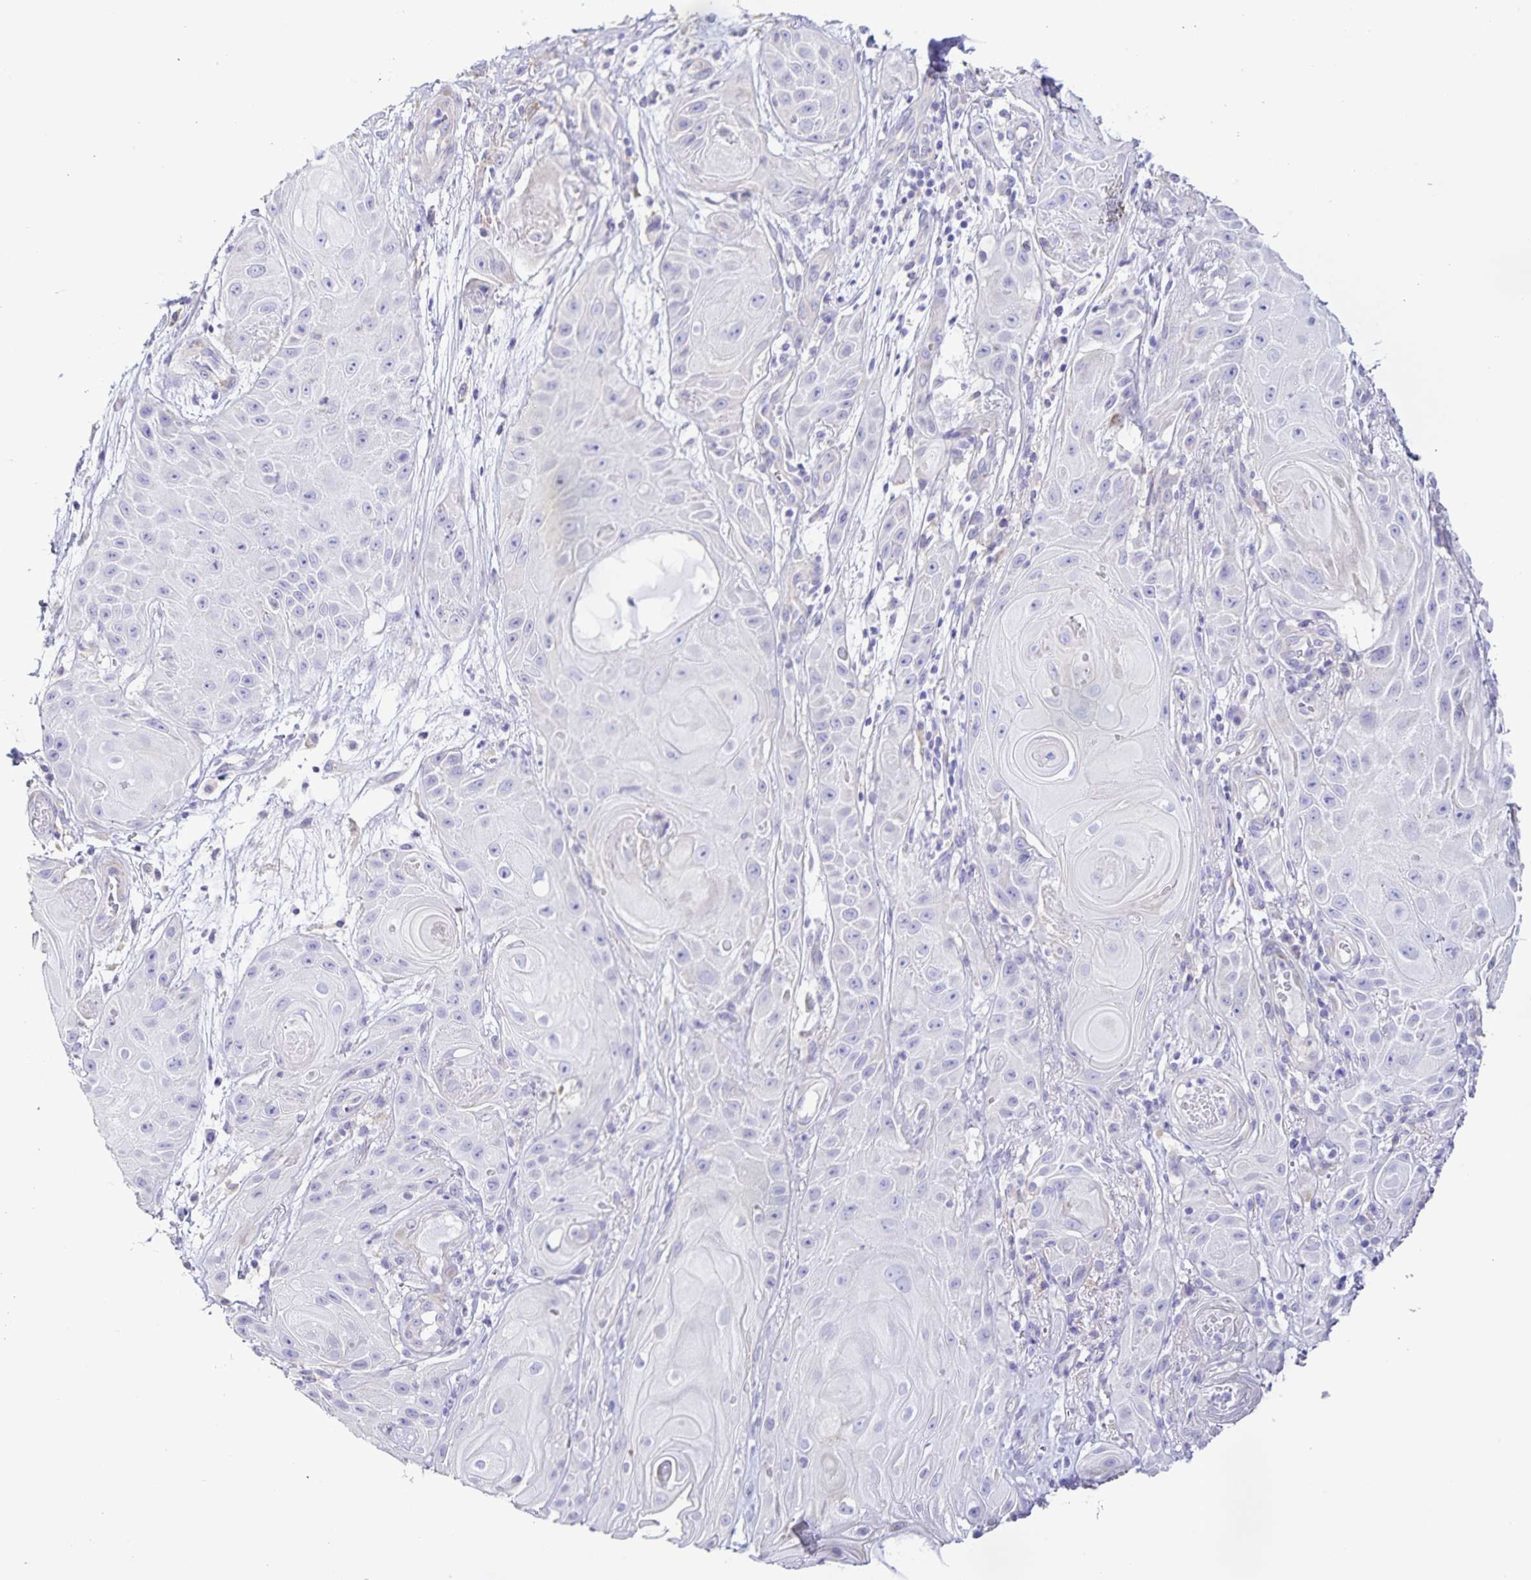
{"staining": {"intensity": "negative", "quantity": "none", "location": "none"}, "tissue": "skin cancer", "cell_type": "Tumor cells", "image_type": "cancer", "snomed": [{"axis": "morphology", "description": "Squamous cell carcinoma, NOS"}, {"axis": "topography", "description": "Skin"}], "caption": "Immunohistochemistry (IHC) of human skin cancer (squamous cell carcinoma) exhibits no expression in tumor cells. Nuclei are stained in blue.", "gene": "BOLL", "patient": {"sex": "male", "age": 62}}